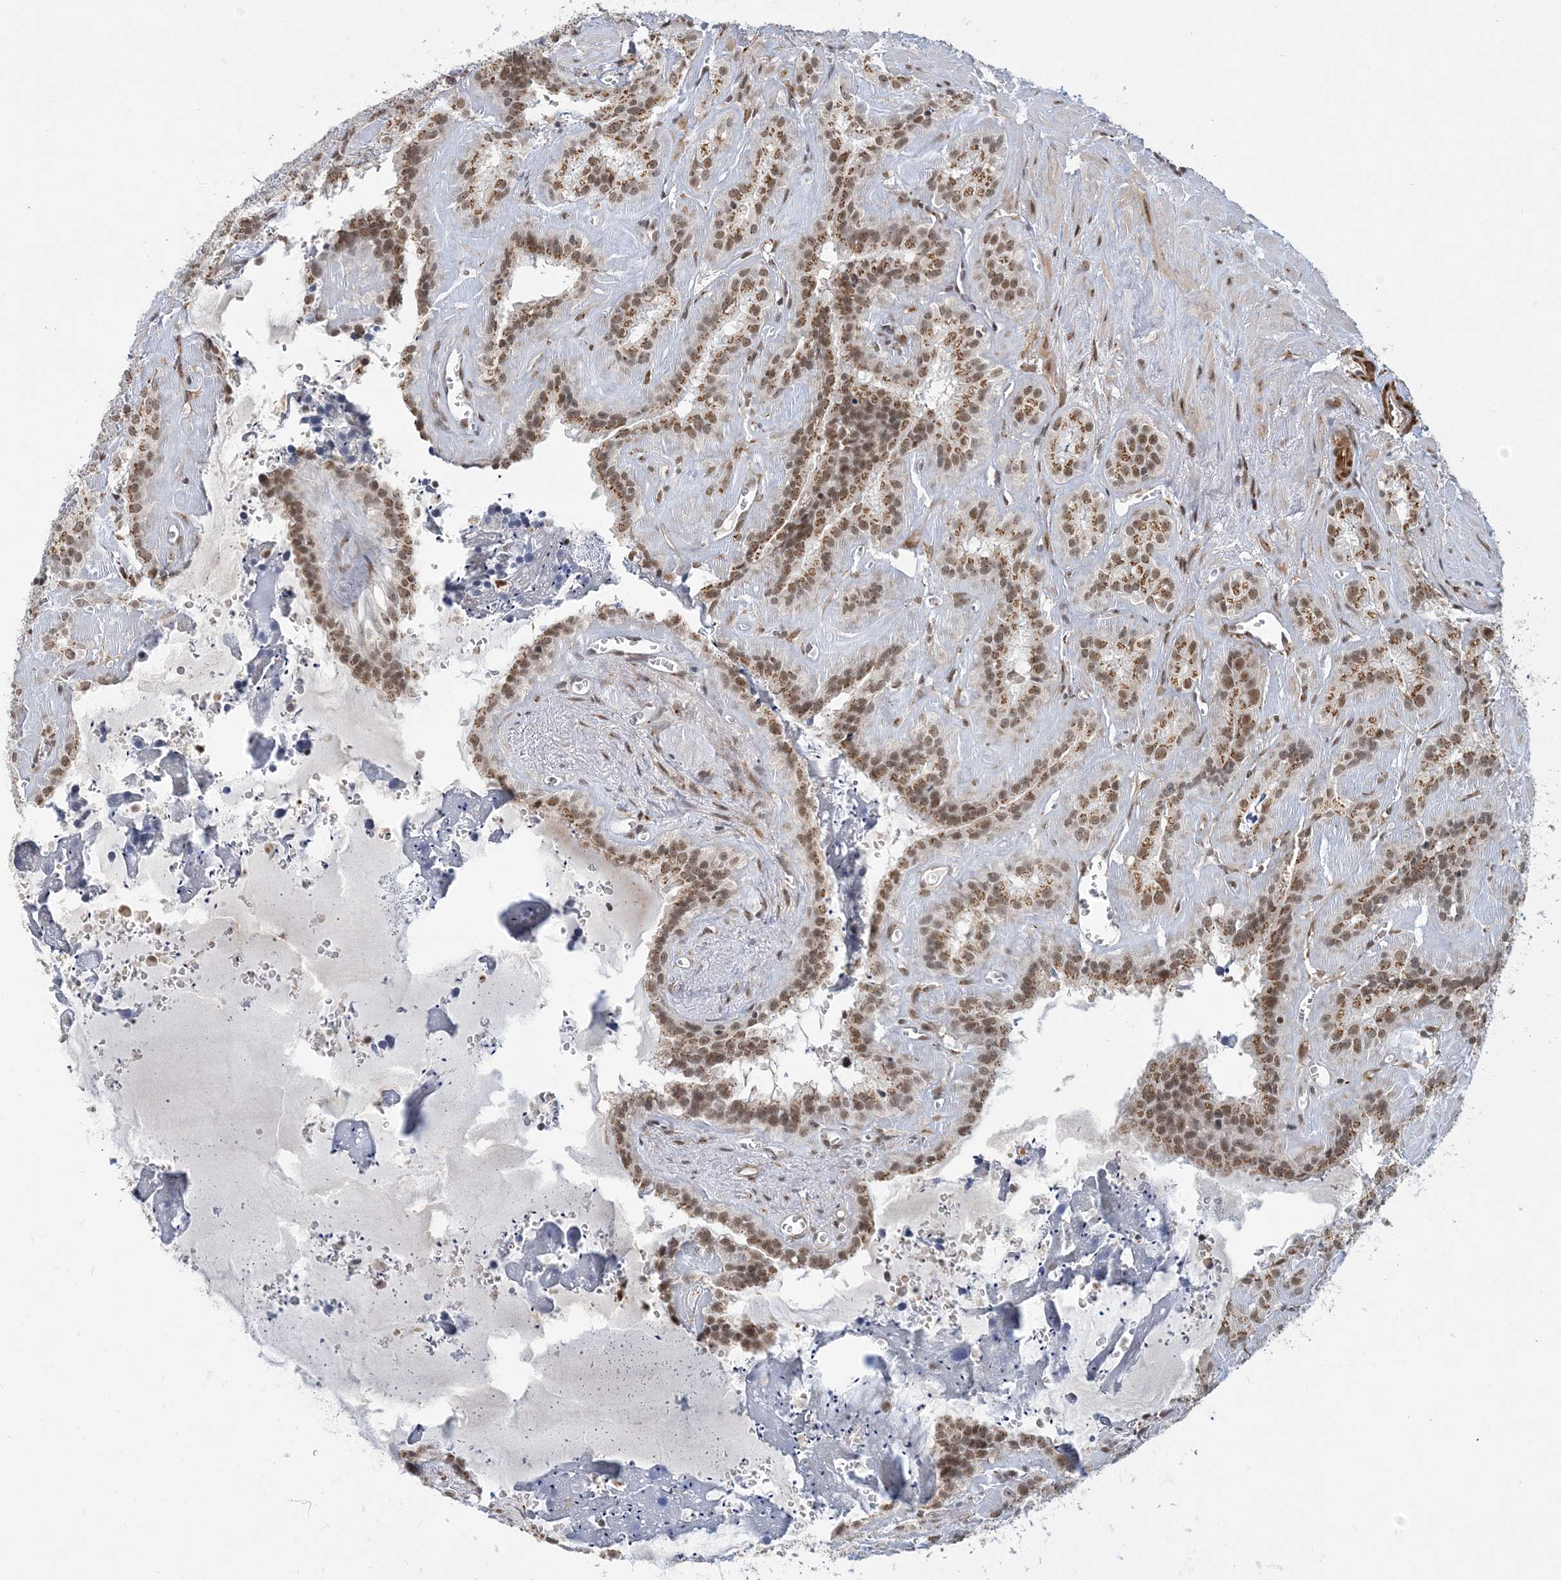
{"staining": {"intensity": "moderate", "quantity": ">75%", "location": "cytoplasmic/membranous,nuclear"}, "tissue": "seminal vesicle", "cell_type": "Glandular cells", "image_type": "normal", "snomed": [{"axis": "morphology", "description": "Normal tissue, NOS"}, {"axis": "topography", "description": "Prostate"}, {"axis": "topography", "description": "Seminal veicle"}], "caption": "This photomicrograph reveals IHC staining of benign human seminal vesicle, with medium moderate cytoplasmic/membranous,nuclear expression in approximately >75% of glandular cells.", "gene": "PLRG1", "patient": {"sex": "male", "age": 59}}